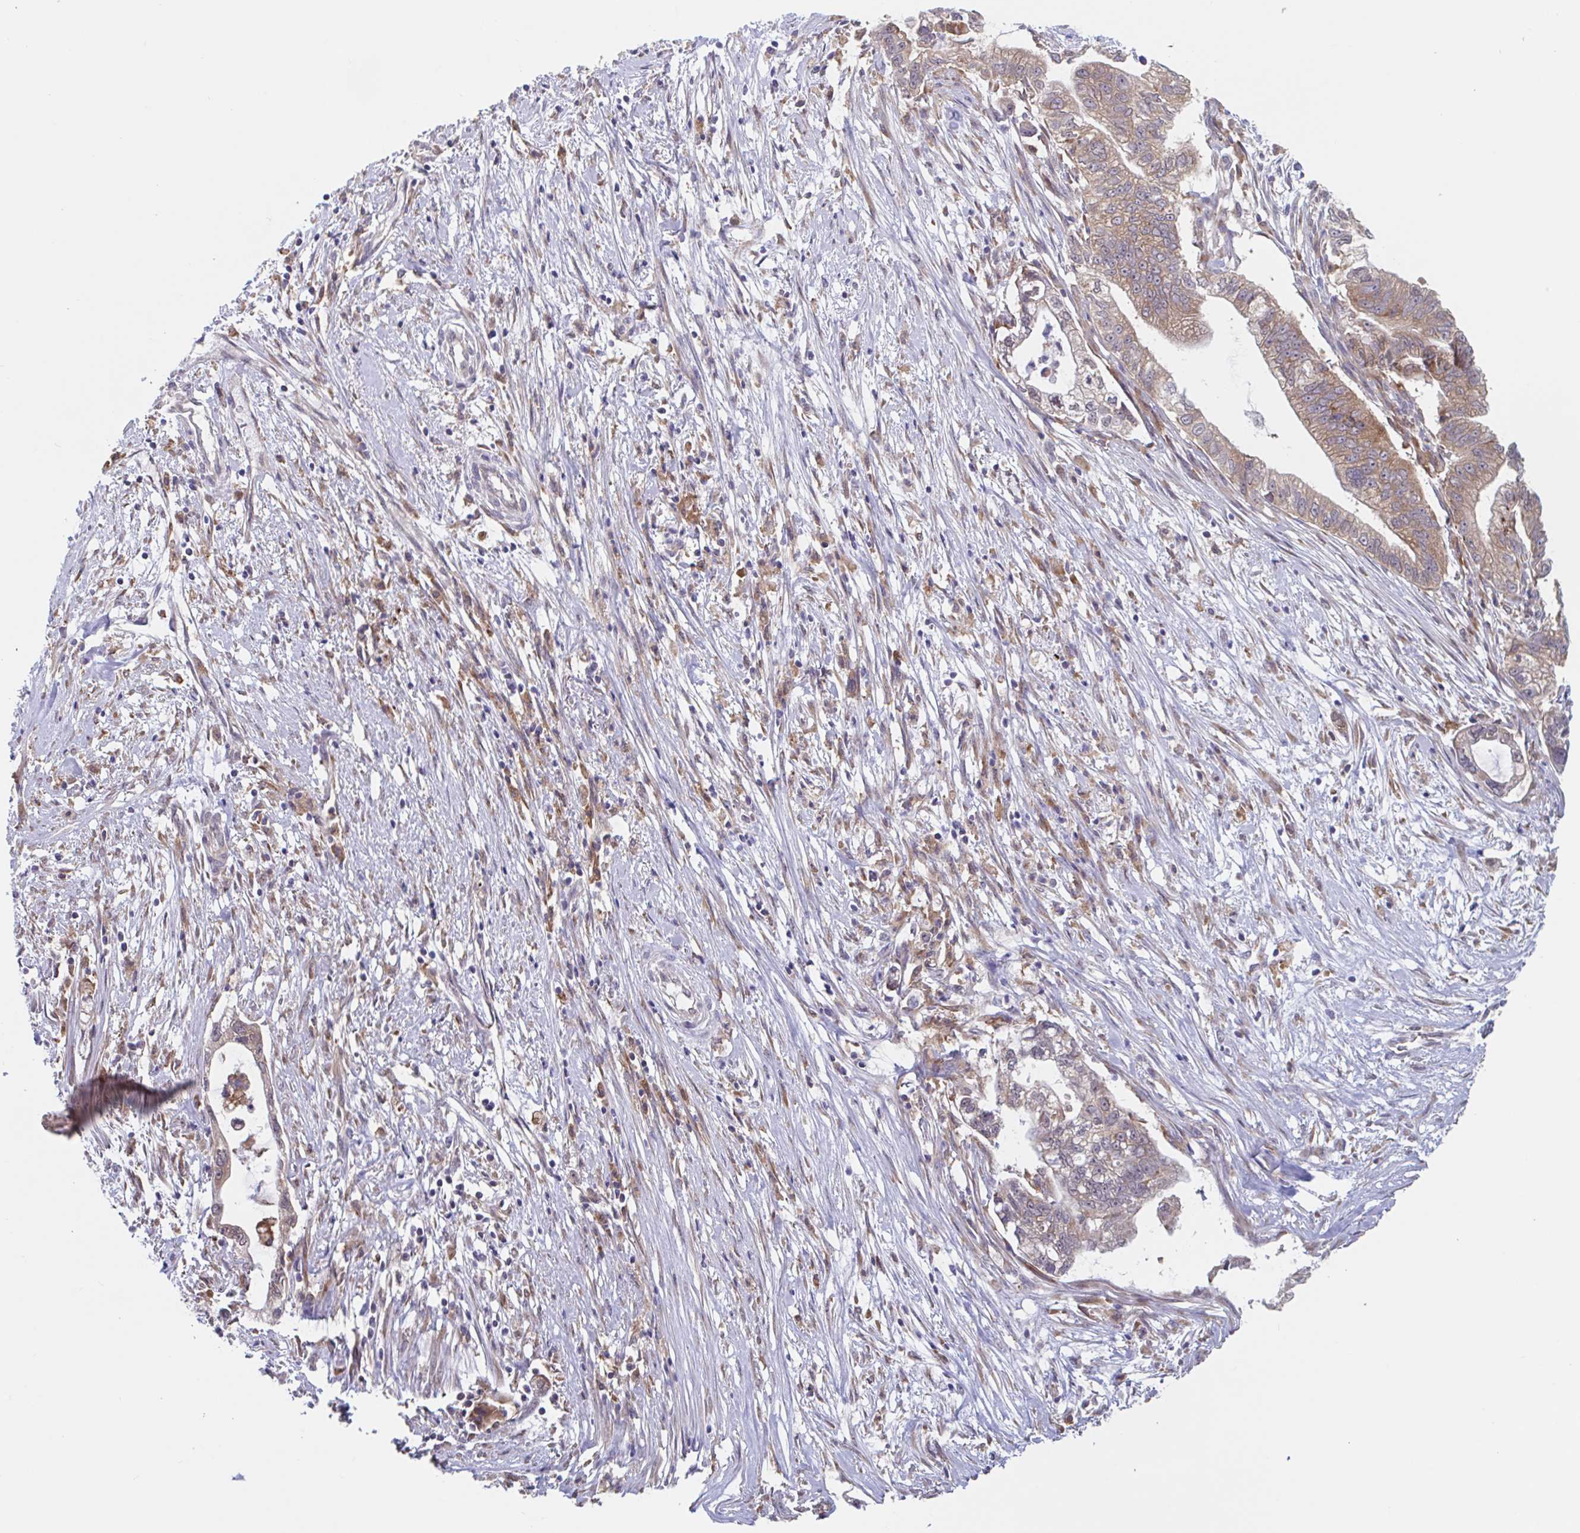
{"staining": {"intensity": "moderate", "quantity": ">75%", "location": "cytoplasmic/membranous"}, "tissue": "pancreatic cancer", "cell_type": "Tumor cells", "image_type": "cancer", "snomed": [{"axis": "morphology", "description": "Adenocarcinoma, NOS"}, {"axis": "topography", "description": "Pancreas"}], "caption": "The immunohistochemical stain shows moderate cytoplasmic/membranous staining in tumor cells of pancreatic adenocarcinoma tissue. The staining is performed using DAB brown chromogen to label protein expression. The nuclei are counter-stained blue using hematoxylin.", "gene": "SNX8", "patient": {"sex": "male", "age": 70}}